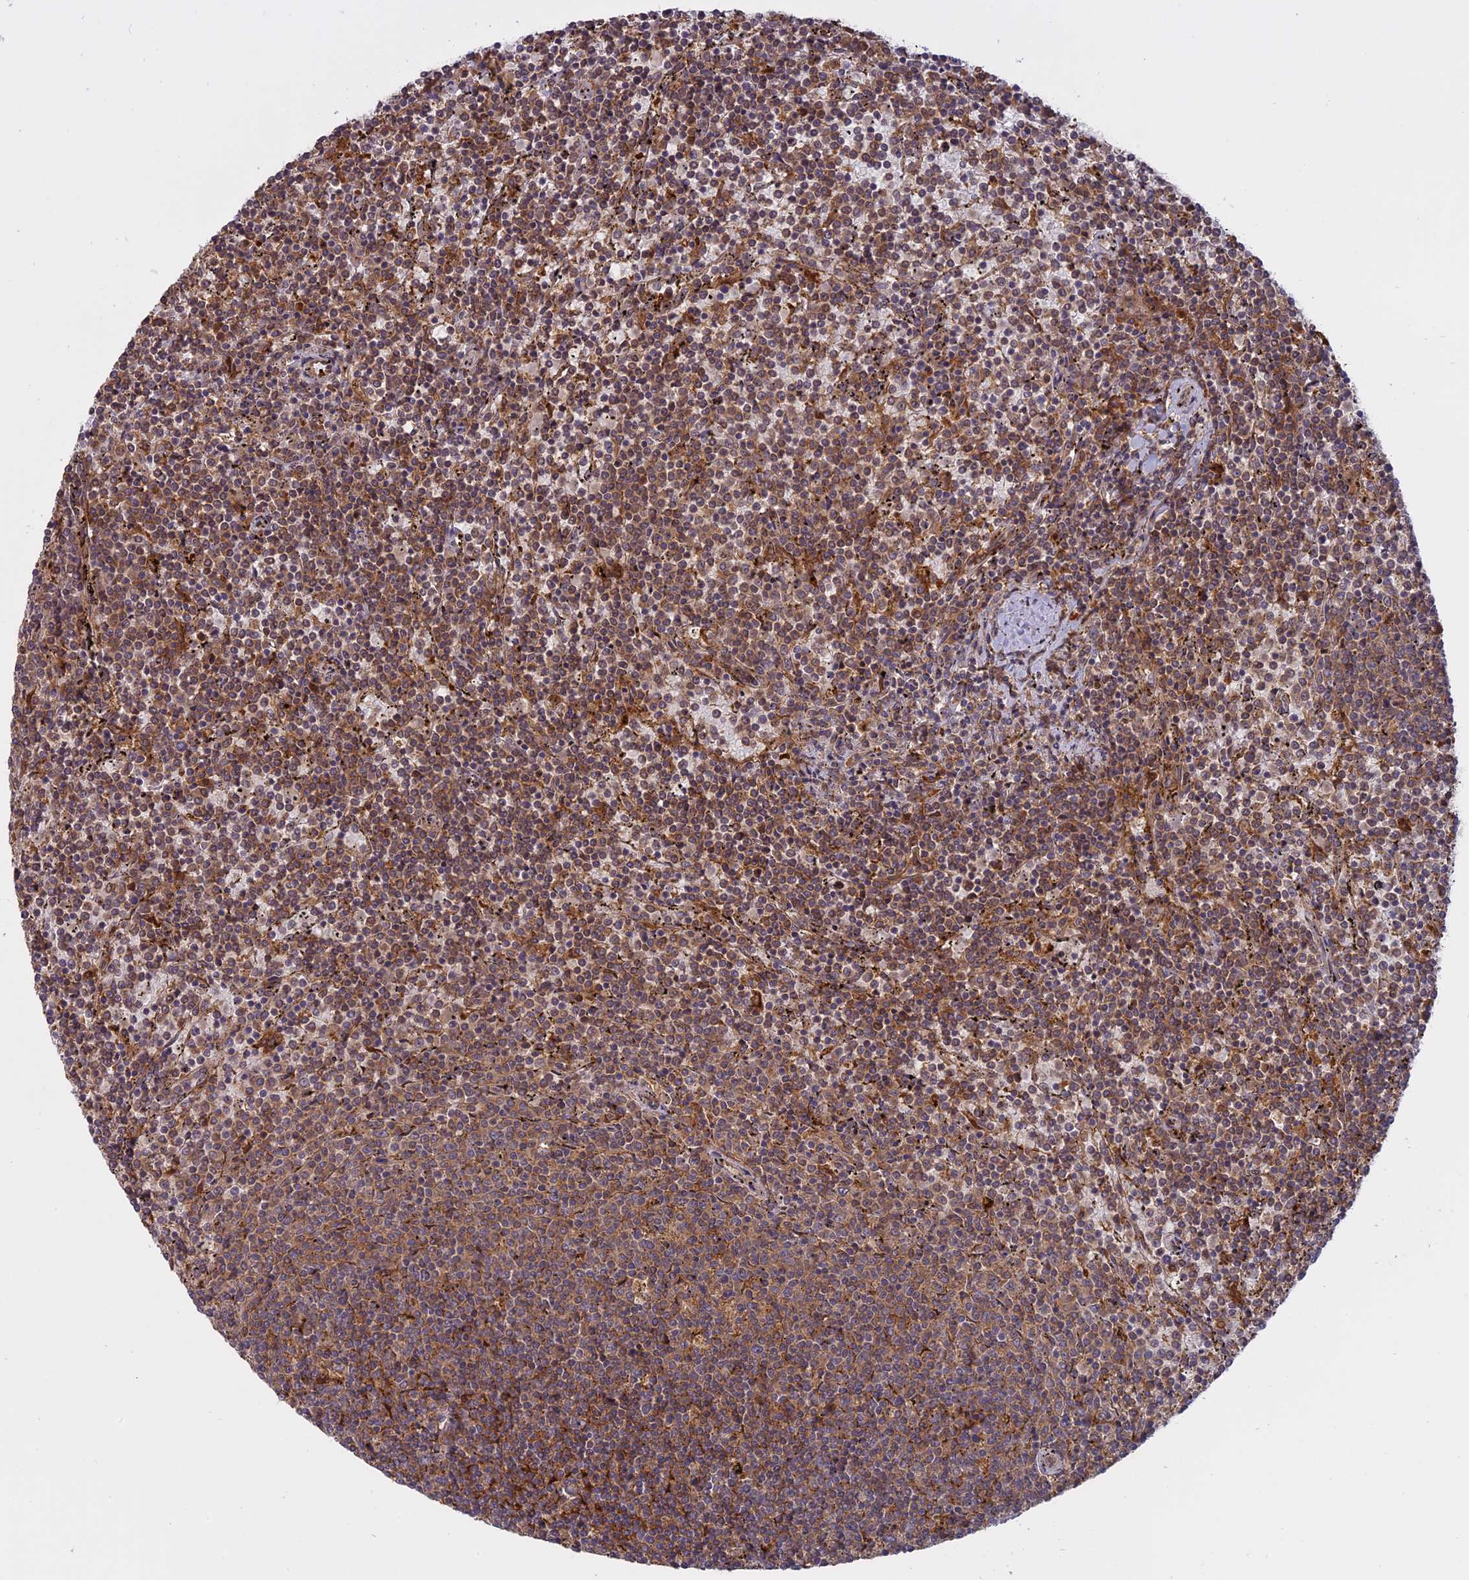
{"staining": {"intensity": "moderate", "quantity": ">75%", "location": "cytoplasmic/membranous"}, "tissue": "lymphoma", "cell_type": "Tumor cells", "image_type": "cancer", "snomed": [{"axis": "morphology", "description": "Malignant lymphoma, non-Hodgkin's type, Low grade"}, {"axis": "topography", "description": "Spleen"}], "caption": "Human low-grade malignant lymphoma, non-Hodgkin's type stained with a protein marker displays moderate staining in tumor cells.", "gene": "TMEM208", "patient": {"sex": "female", "age": 50}}